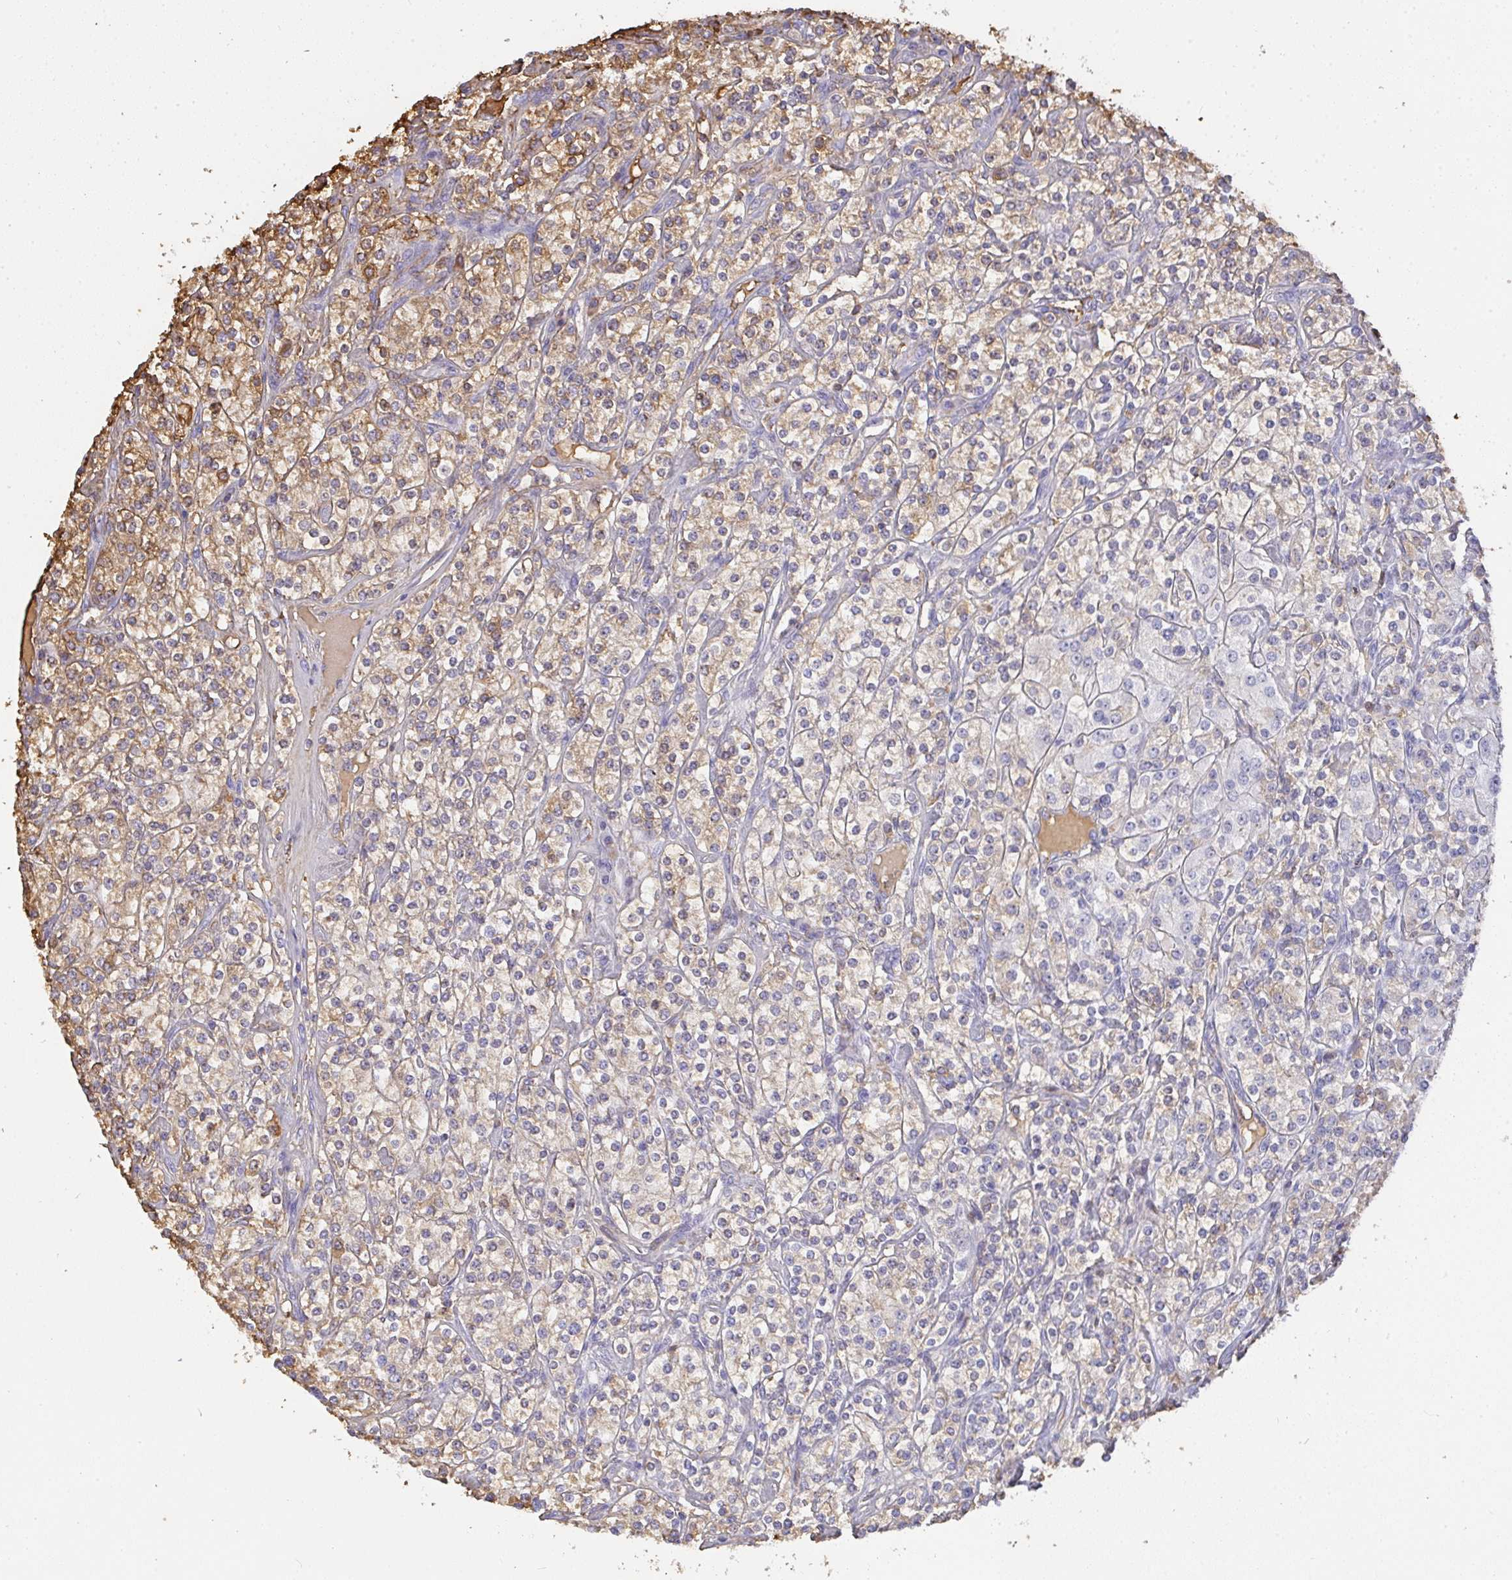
{"staining": {"intensity": "moderate", "quantity": "<25%", "location": "cytoplasmic/membranous"}, "tissue": "renal cancer", "cell_type": "Tumor cells", "image_type": "cancer", "snomed": [{"axis": "morphology", "description": "Adenocarcinoma, NOS"}, {"axis": "topography", "description": "Kidney"}], "caption": "This is a micrograph of immunohistochemistry (IHC) staining of renal cancer, which shows moderate staining in the cytoplasmic/membranous of tumor cells.", "gene": "SMYD5", "patient": {"sex": "male", "age": 77}}